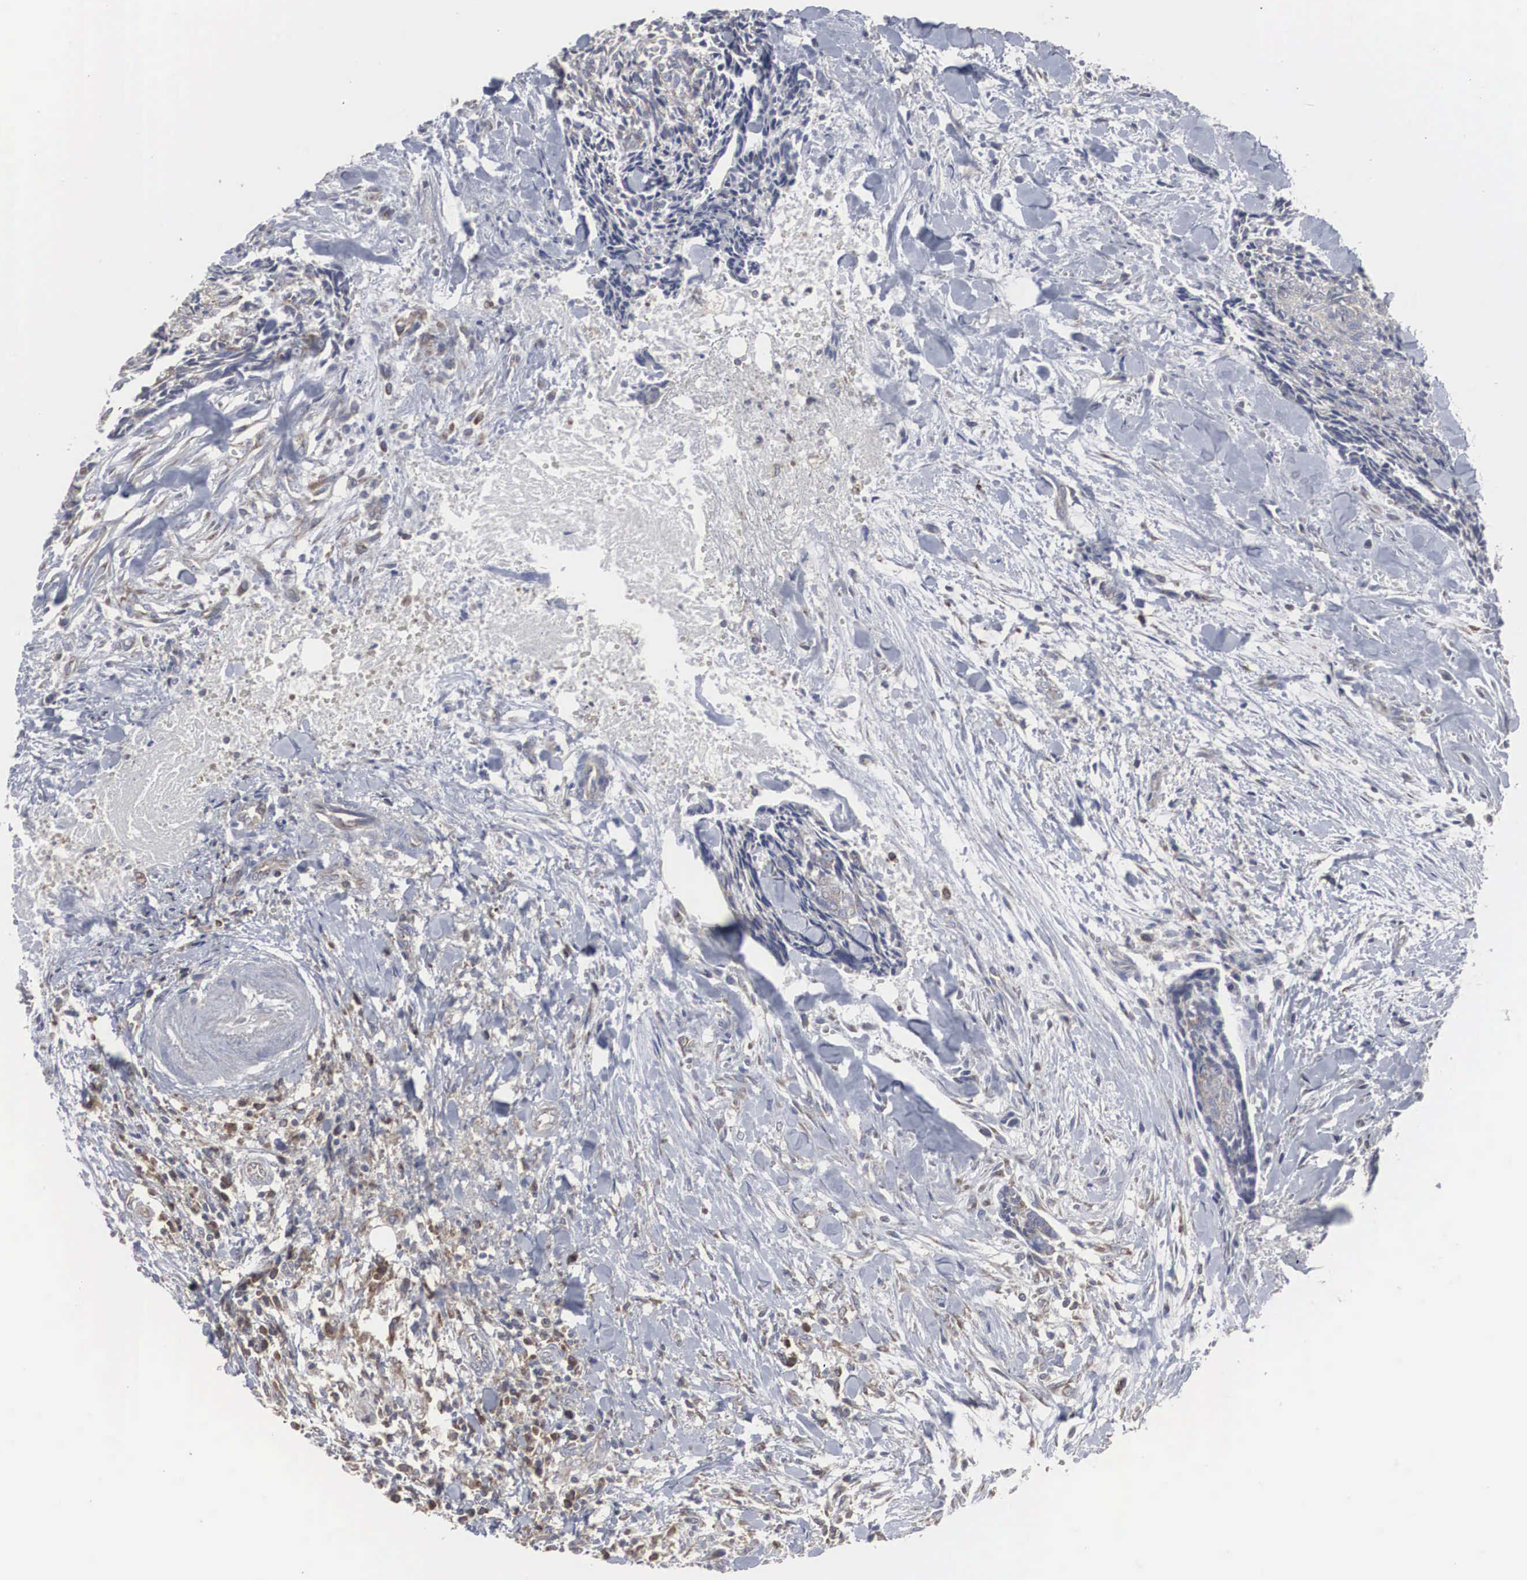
{"staining": {"intensity": "weak", "quantity": "<25%", "location": "cytoplasmic/membranous"}, "tissue": "head and neck cancer", "cell_type": "Tumor cells", "image_type": "cancer", "snomed": [{"axis": "morphology", "description": "Squamous cell carcinoma, NOS"}, {"axis": "topography", "description": "Salivary gland"}, {"axis": "topography", "description": "Head-Neck"}], "caption": "Histopathology image shows no protein expression in tumor cells of head and neck cancer (squamous cell carcinoma) tissue.", "gene": "MIA2", "patient": {"sex": "male", "age": 70}}